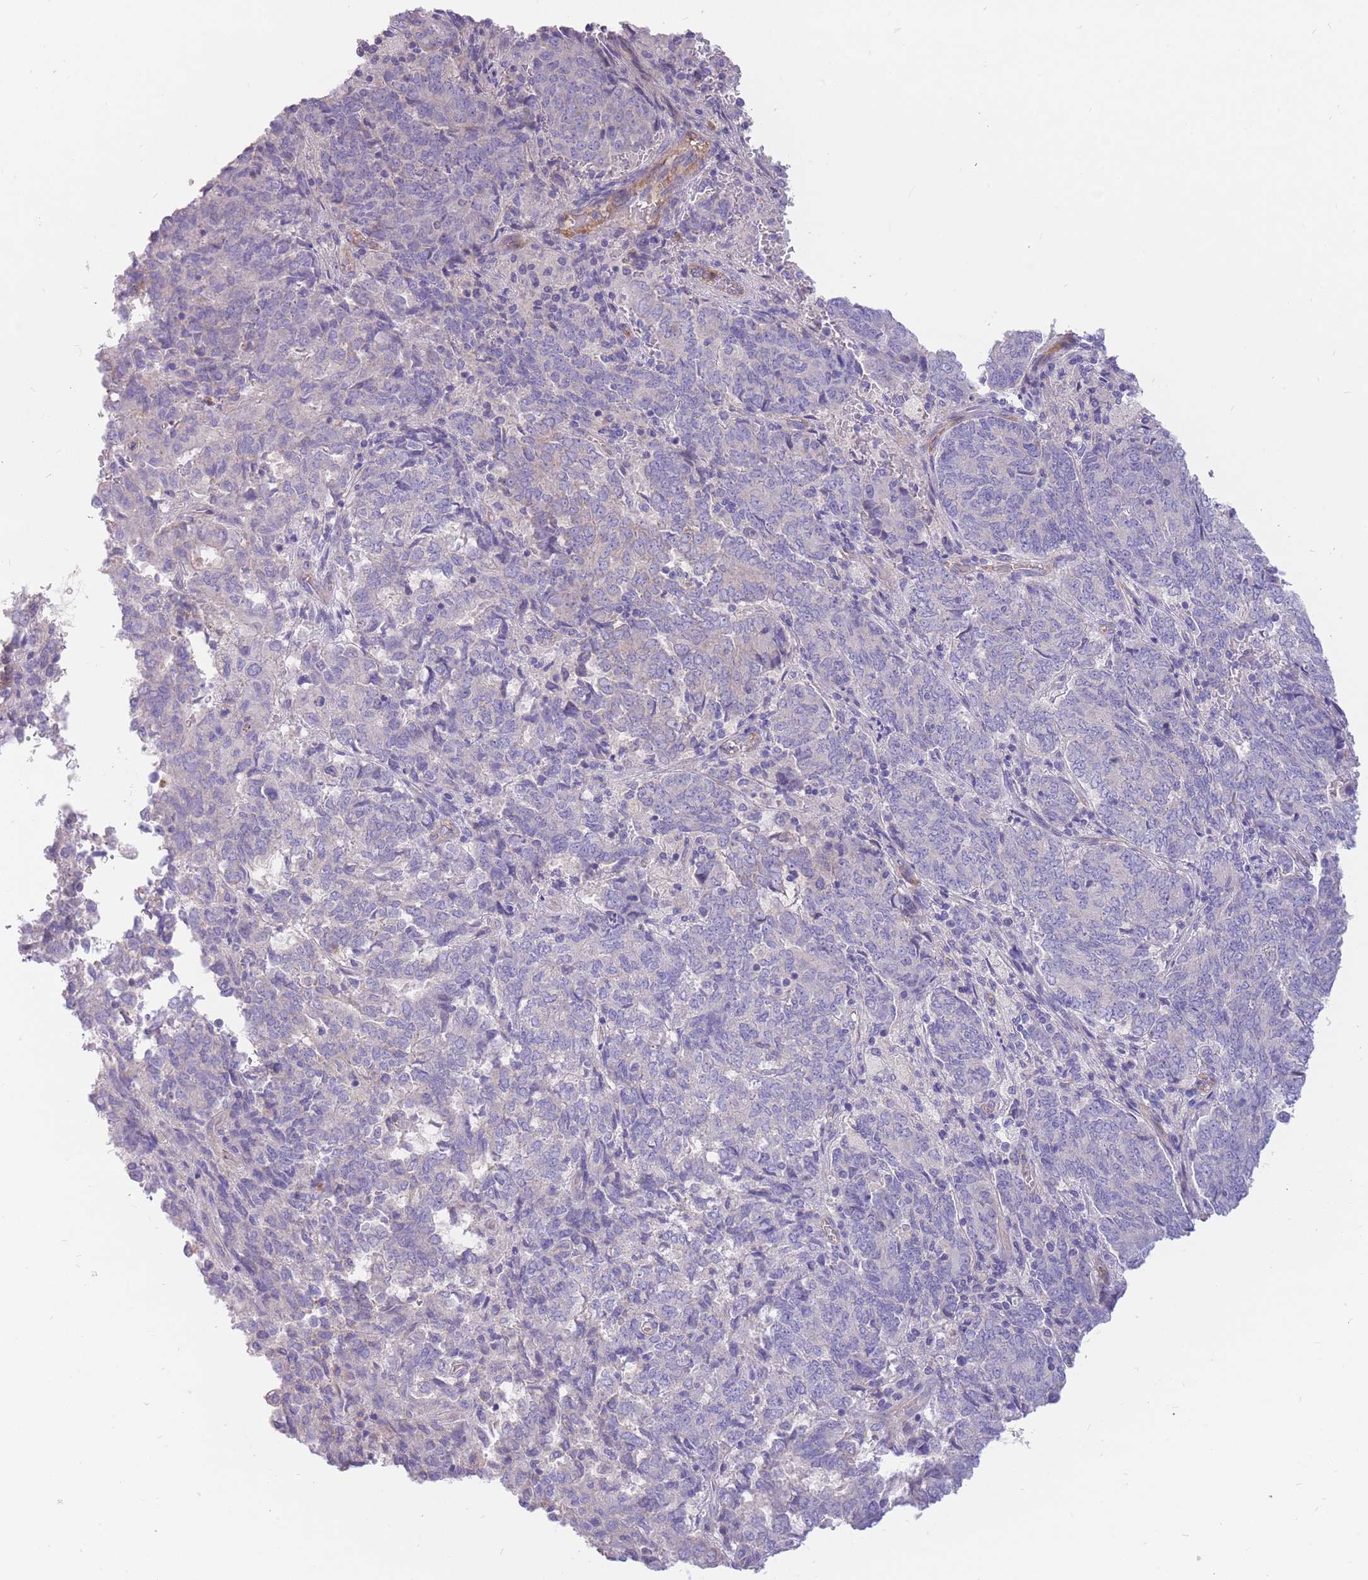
{"staining": {"intensity": "negative", "quantity": "none", "location": "none"}, "tissue": "endometrial cancer", "cell_type": "Tumor cells", "image_type": "cancer", "snomed": [{"axis": "morphology", "description": "Adenocarcinoma, NOS"}, {"axis": "topography", "description": "Endometrium"}], "caption": "Protein analysis of endometrial adenocarcinoma demonstrates no significant positivity in tumor cells. (Brightfield microscopy of DAB (3,3'-diaminobenzidine) immunohistochemistry at high magnification).", "gene": "SULT1A1", "patient": {"sex": "female", "age": 80}}